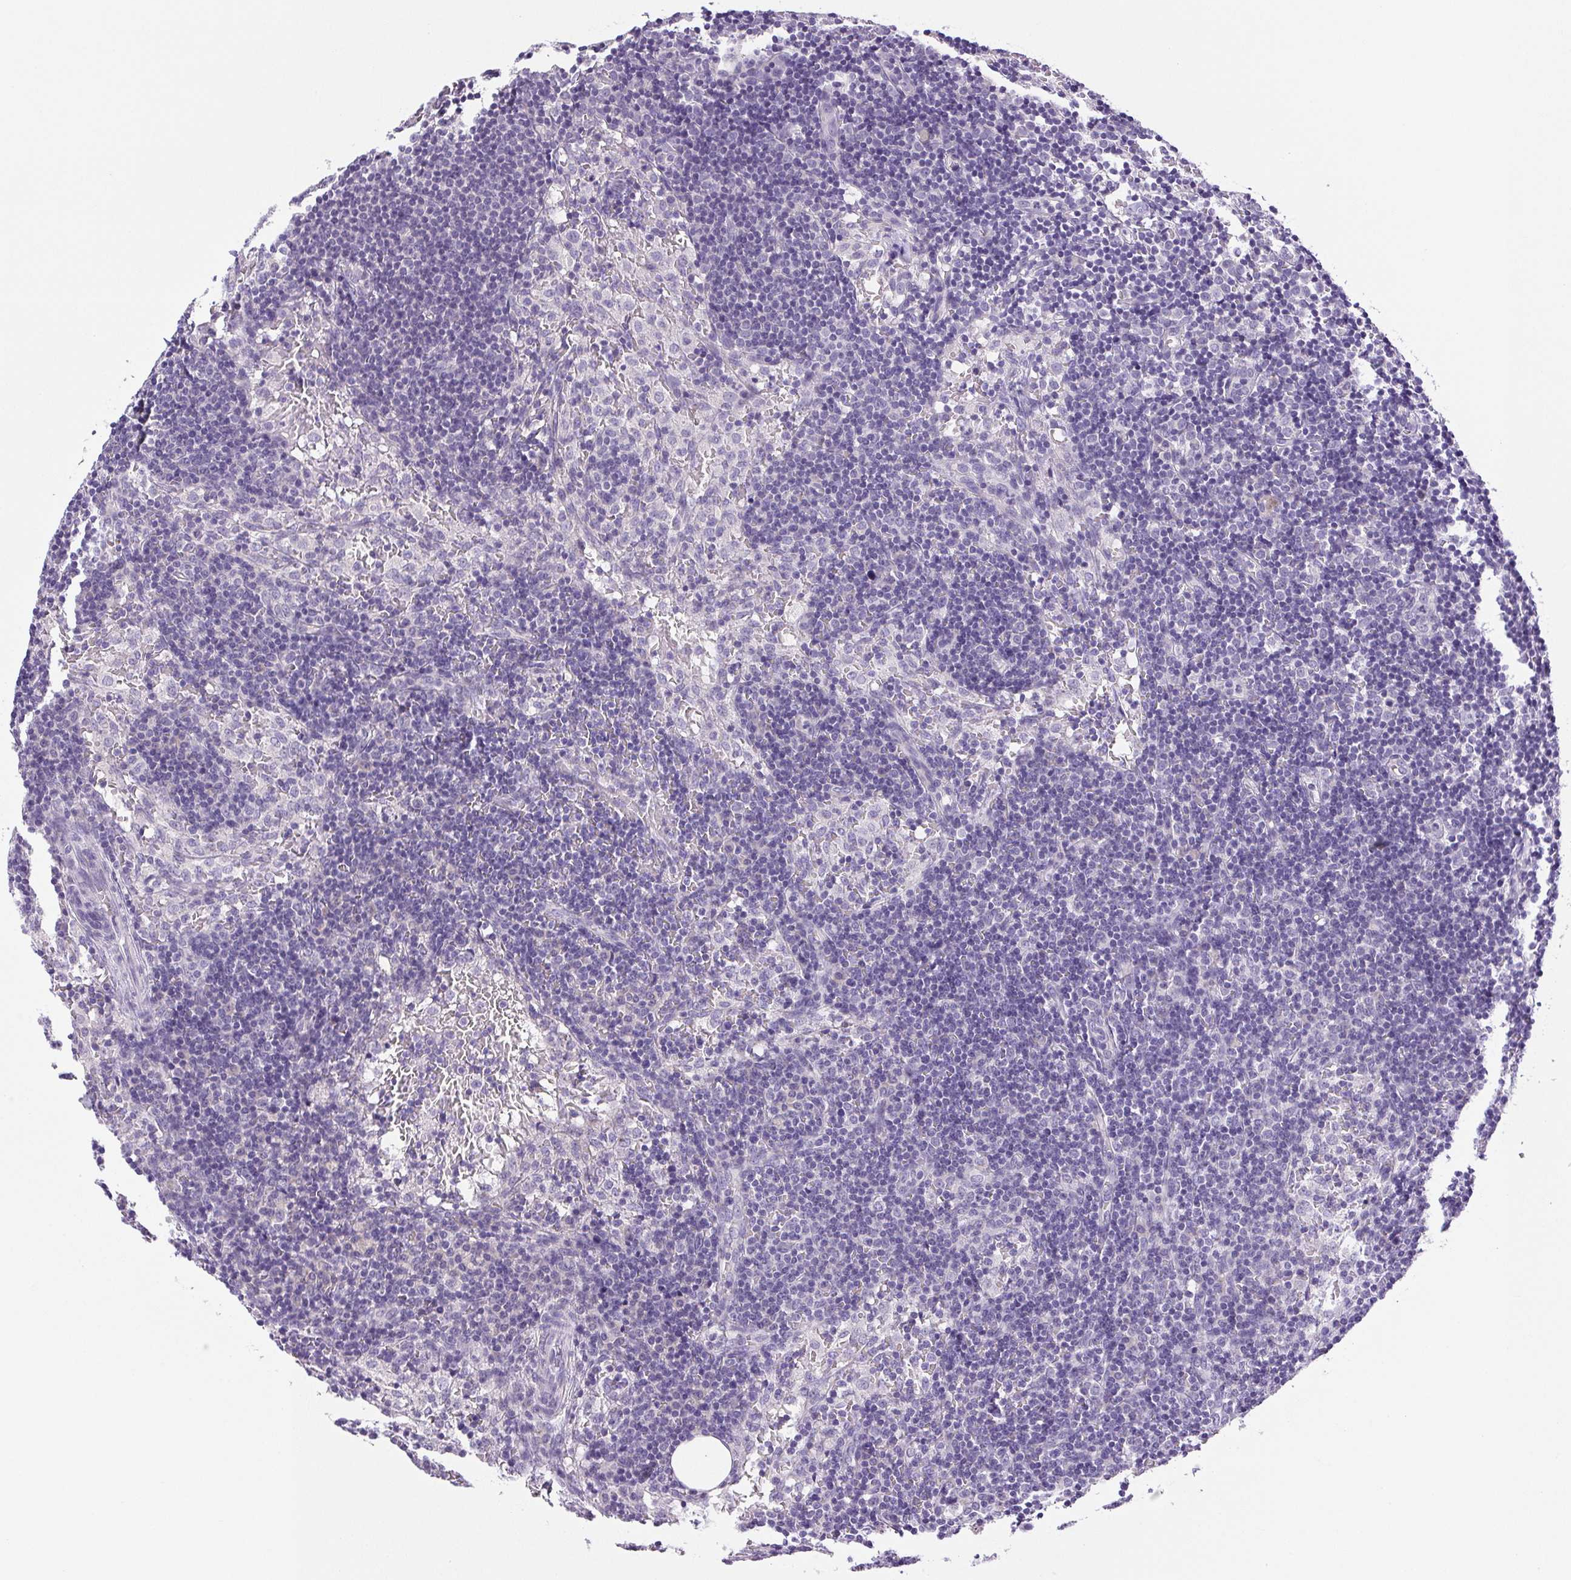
{"staining": {"intensity": "negative", "quantity": "none", "location": "none"}, "tissue": "lymph node", "cell_type": "Germinal center cells", "image_type": "normal", "snomed": [{"axis": "morphology", "description": "Normal tissue, NOS"}, {"axis": "topography", "description": "Lymph node"}], "caption": "Immunohistochemistry image of normal human lymph node stained for a protein (brown), which reveals no positivity in germinal center cells. Nuclei are stained in blue.", "gene": "PAPPA2", "patient": {"sex": "female", "age": 41}}